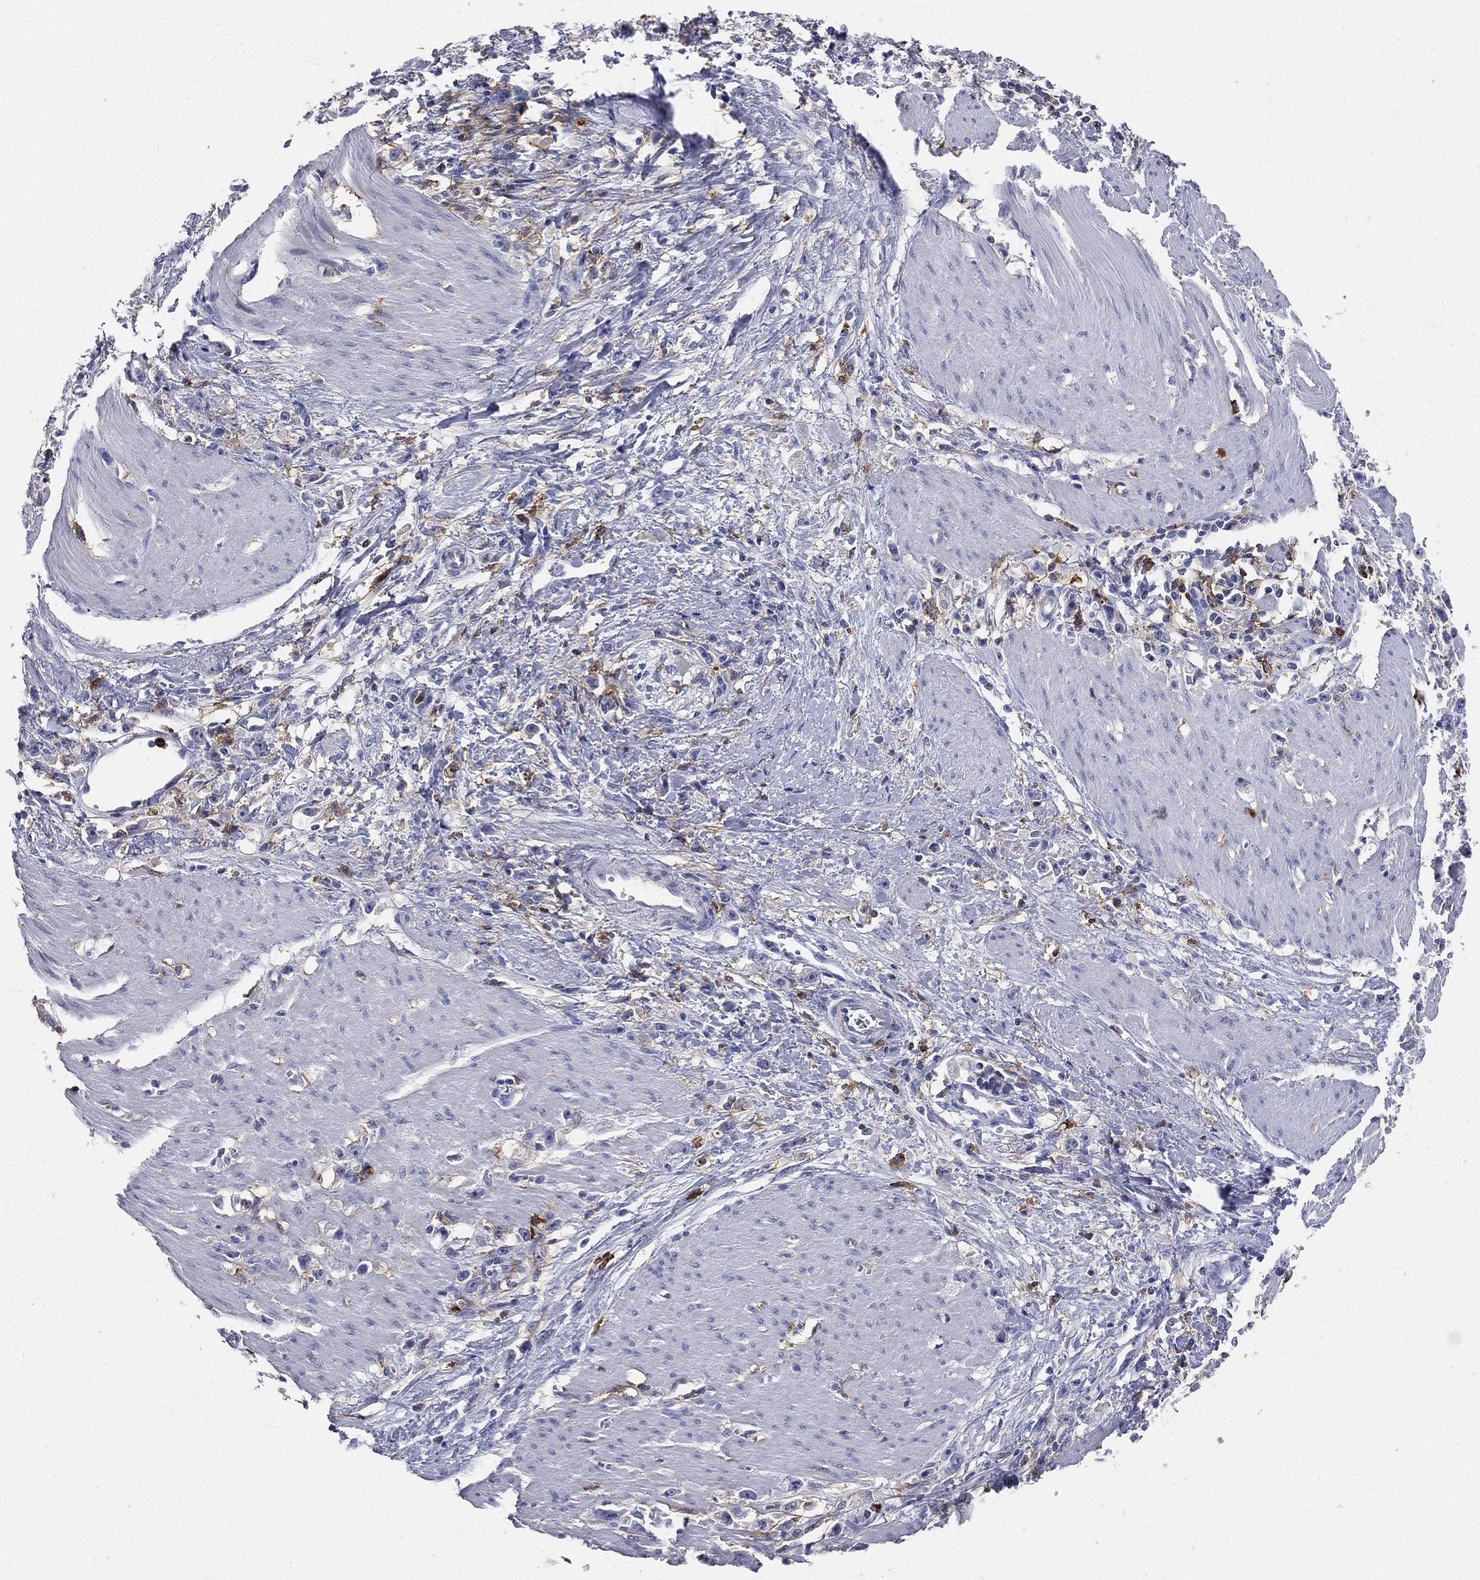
{"staining": {"intensity": "negative", "quantity": "none", "location": "none"}, "tissue": "stomach cancer", "cell_type": "Tumor cells", "image_type": "cancer", "snomed": [{"axis": "morphology", "description": "Adenocarcinoma, NOS"}, {"axis": "topography", "description": "Stomach"}], "caption": "This is a histopathology image of immunohistochemistry (IHC) staining of stomach cancer (adenocarcinoma), which shows no staining in tumor cells.", "gene": "CD33", "patient": {"sex": "female", "age": 59}}